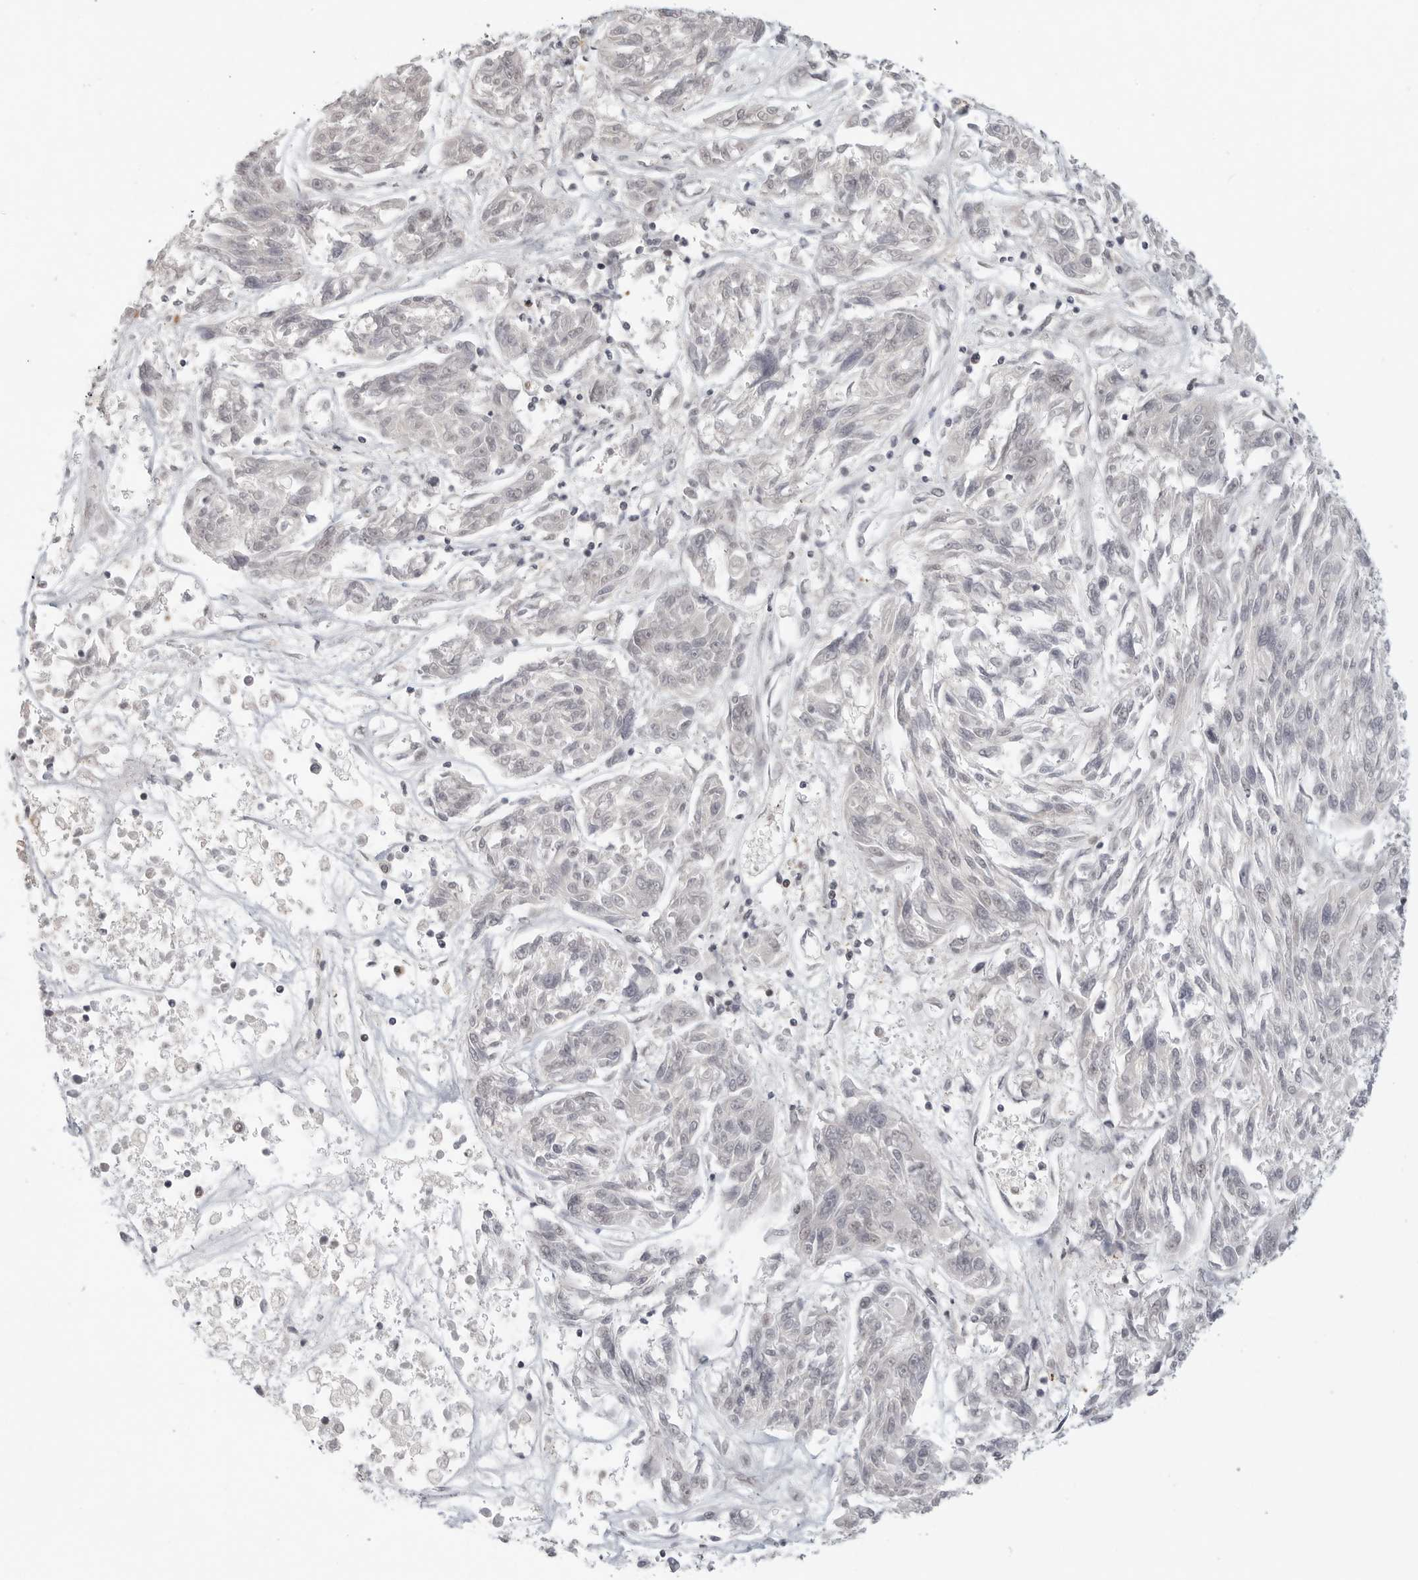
{"staining": {"intensity": "negative", "quantity": "none", "location": "none"}, "tissue": "melanoma", "cell_type": "Tumor cells", "image_type": "cancer", "snomed": [{"axis": "morphology", "description": "Malignant melanoma, NOS"}, {"axis": "topography", "description": "Skin"}], "caption": "Tumor cells show no significant protein expression in malignant melanoma.", "gene": "SH3KBP1", "patient": {"sex": "male", "age": 53}}